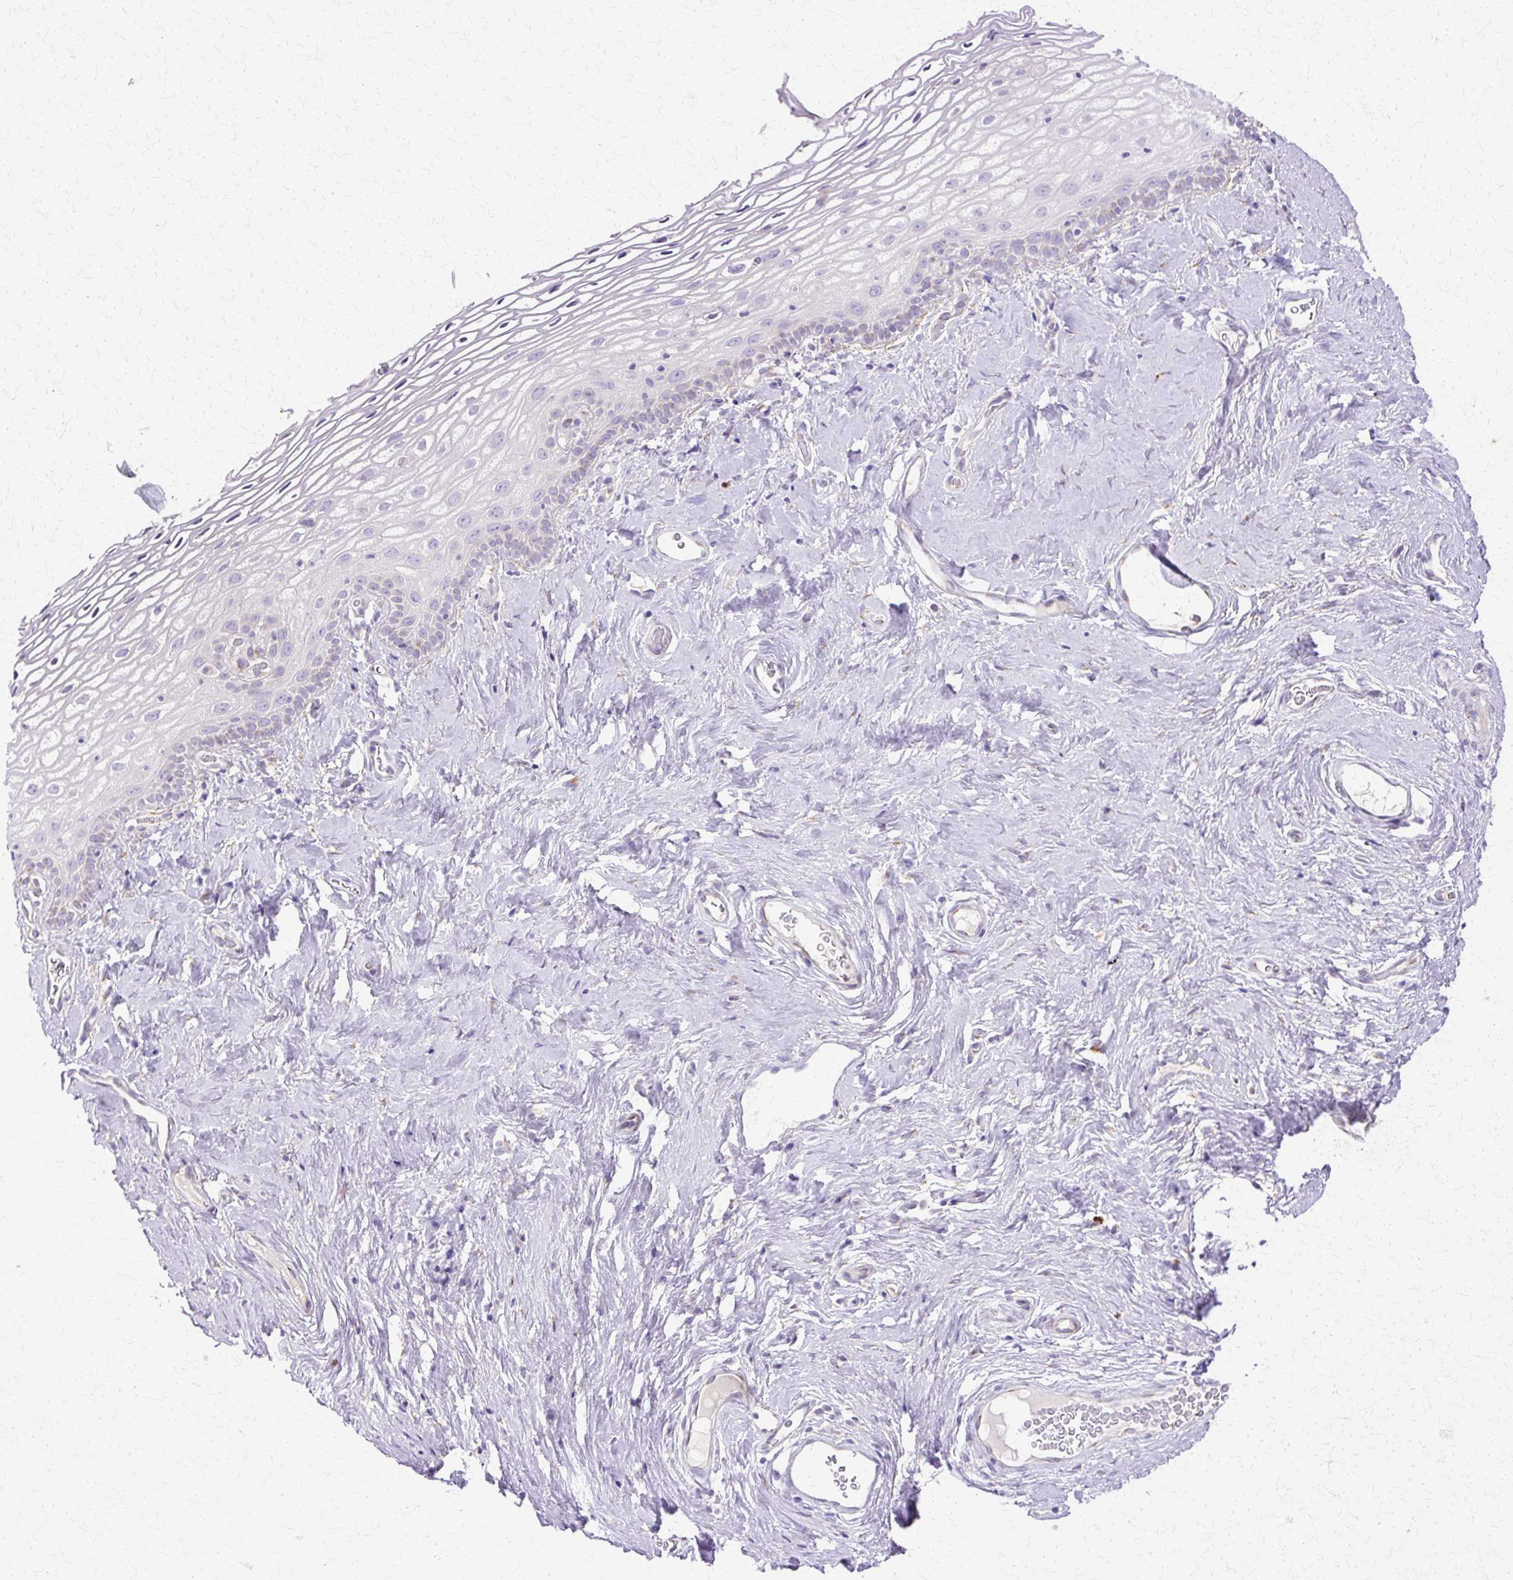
{"staining": {"intensity": "negative", "quantity": "none", "location": "none"}, "tissue": "vagina", "cell_type": "Squamous epithelial cells", "image_type": "normal", "snomed": [{"axis": "morphology", "description": "Normal tissue, NOS"}, {"axis": "morphology", "description": "Adenocarcinoma, NOS"}, {"axis": "topography", "description": "Rectum"}, {"axis": "topography", "description": "Vagina"}, {"axis": "topography", "description": "Peripheral nerve tissue"}], "caption": "Human vagina stained for a protein using immunohistochemistry (IHC) shows no expression in squamous epithelial cells.", "gene": "TBC1D3B", "patient": {"sex": "female", "age": 71}}